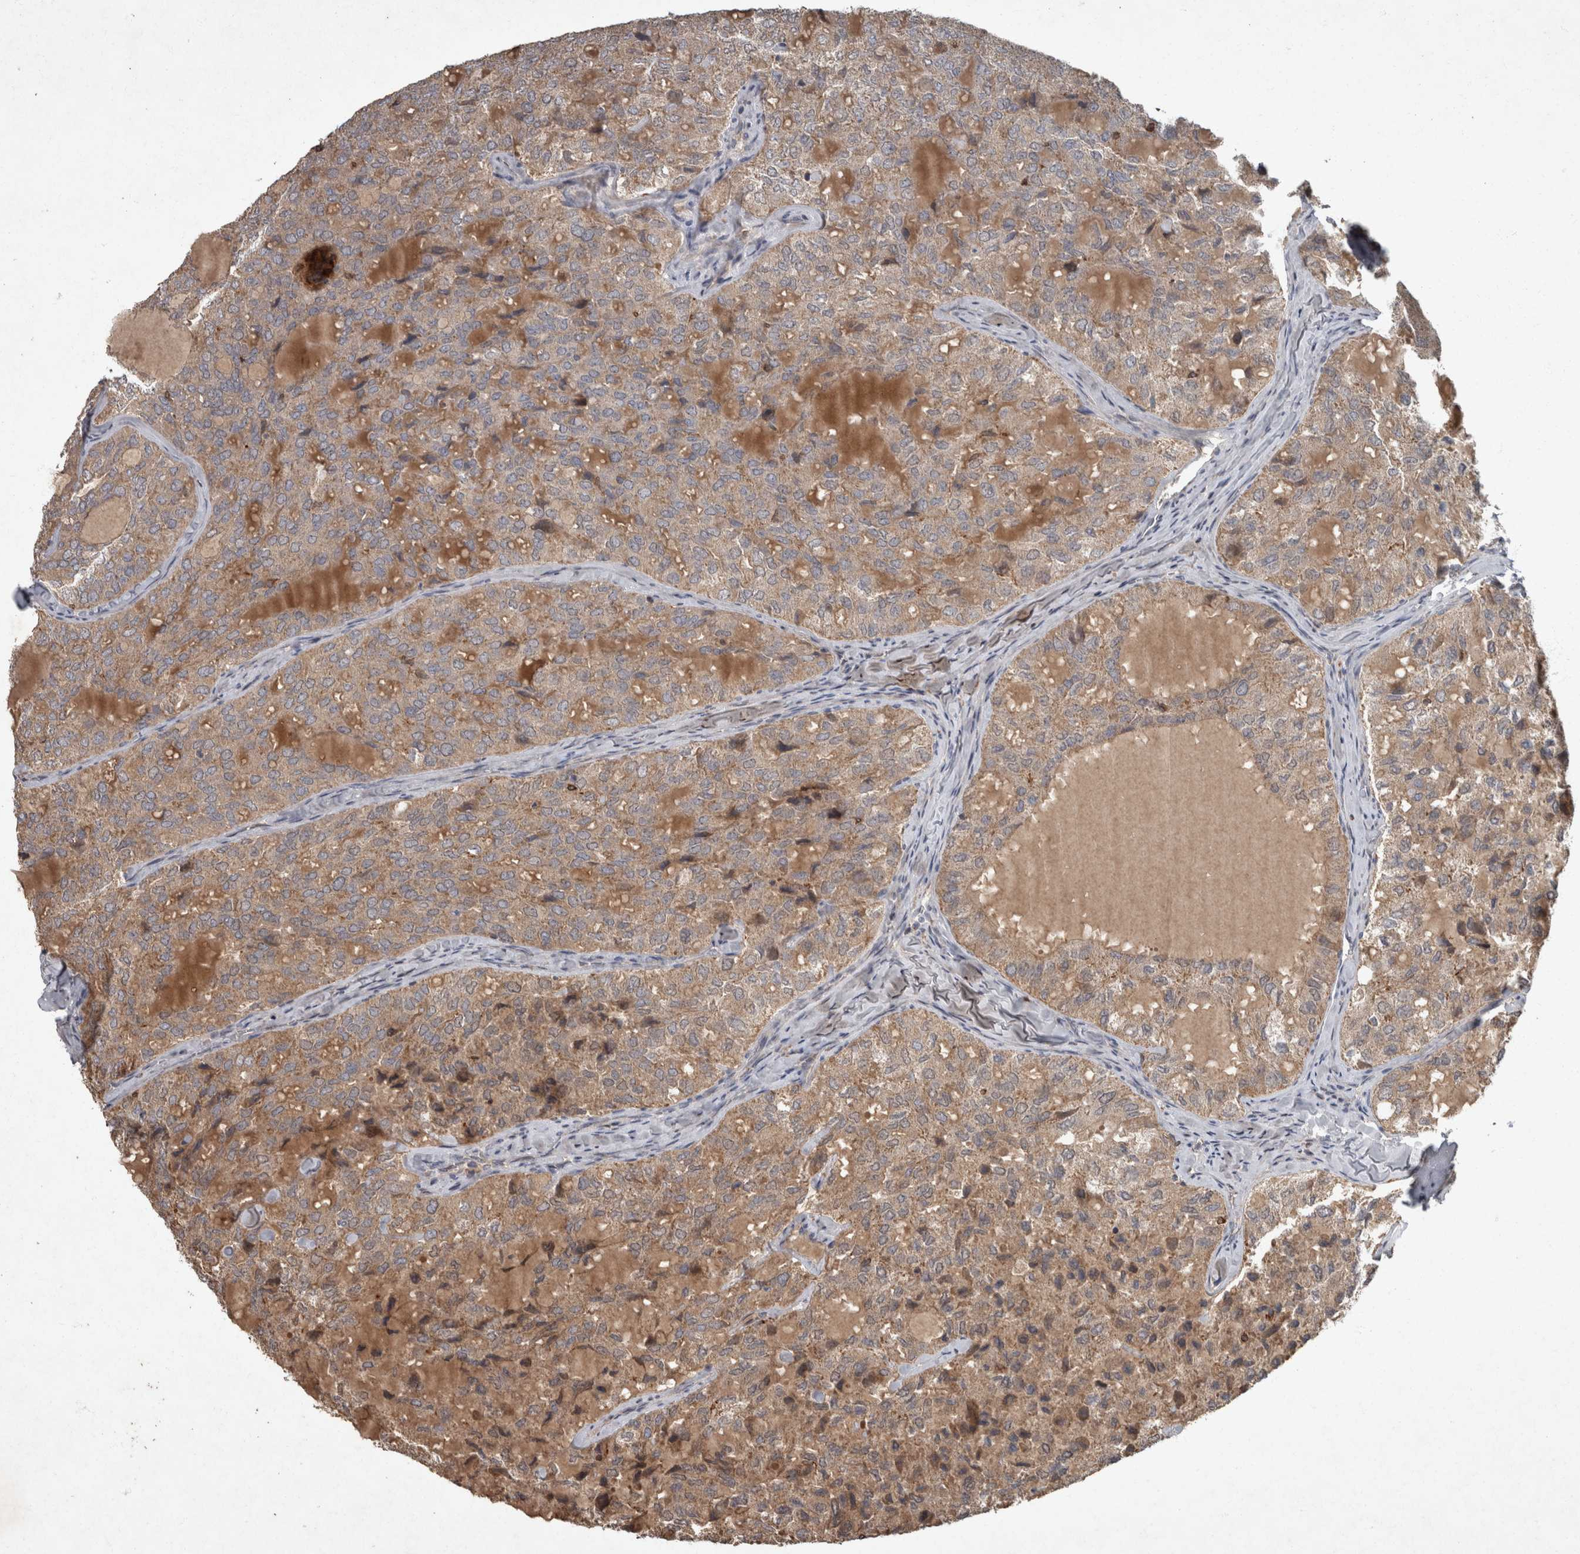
{"staining": {"intensity": "weak", "quantity": ">75%", "location": "cytoplasmic/membranous"}, "tissue": "thyroid cancer", "cell_type": "Tumor cells", "image_type": "cancer", "snomed": [{"axis": "morphology", "description": "Follicular adenoma carcinoma, NOS"}, {"axis": "topography", "description": "Thyroid gland"}], "caption": "Protein staining by immunohistochemistry shows weak cytoplasmic/membranous expression in about >75% of tumor cells in thyroid follicular adenoma carcinoma.", "gene": "PPP1R3C", "patient": {"sex": "male", "age": 75}}